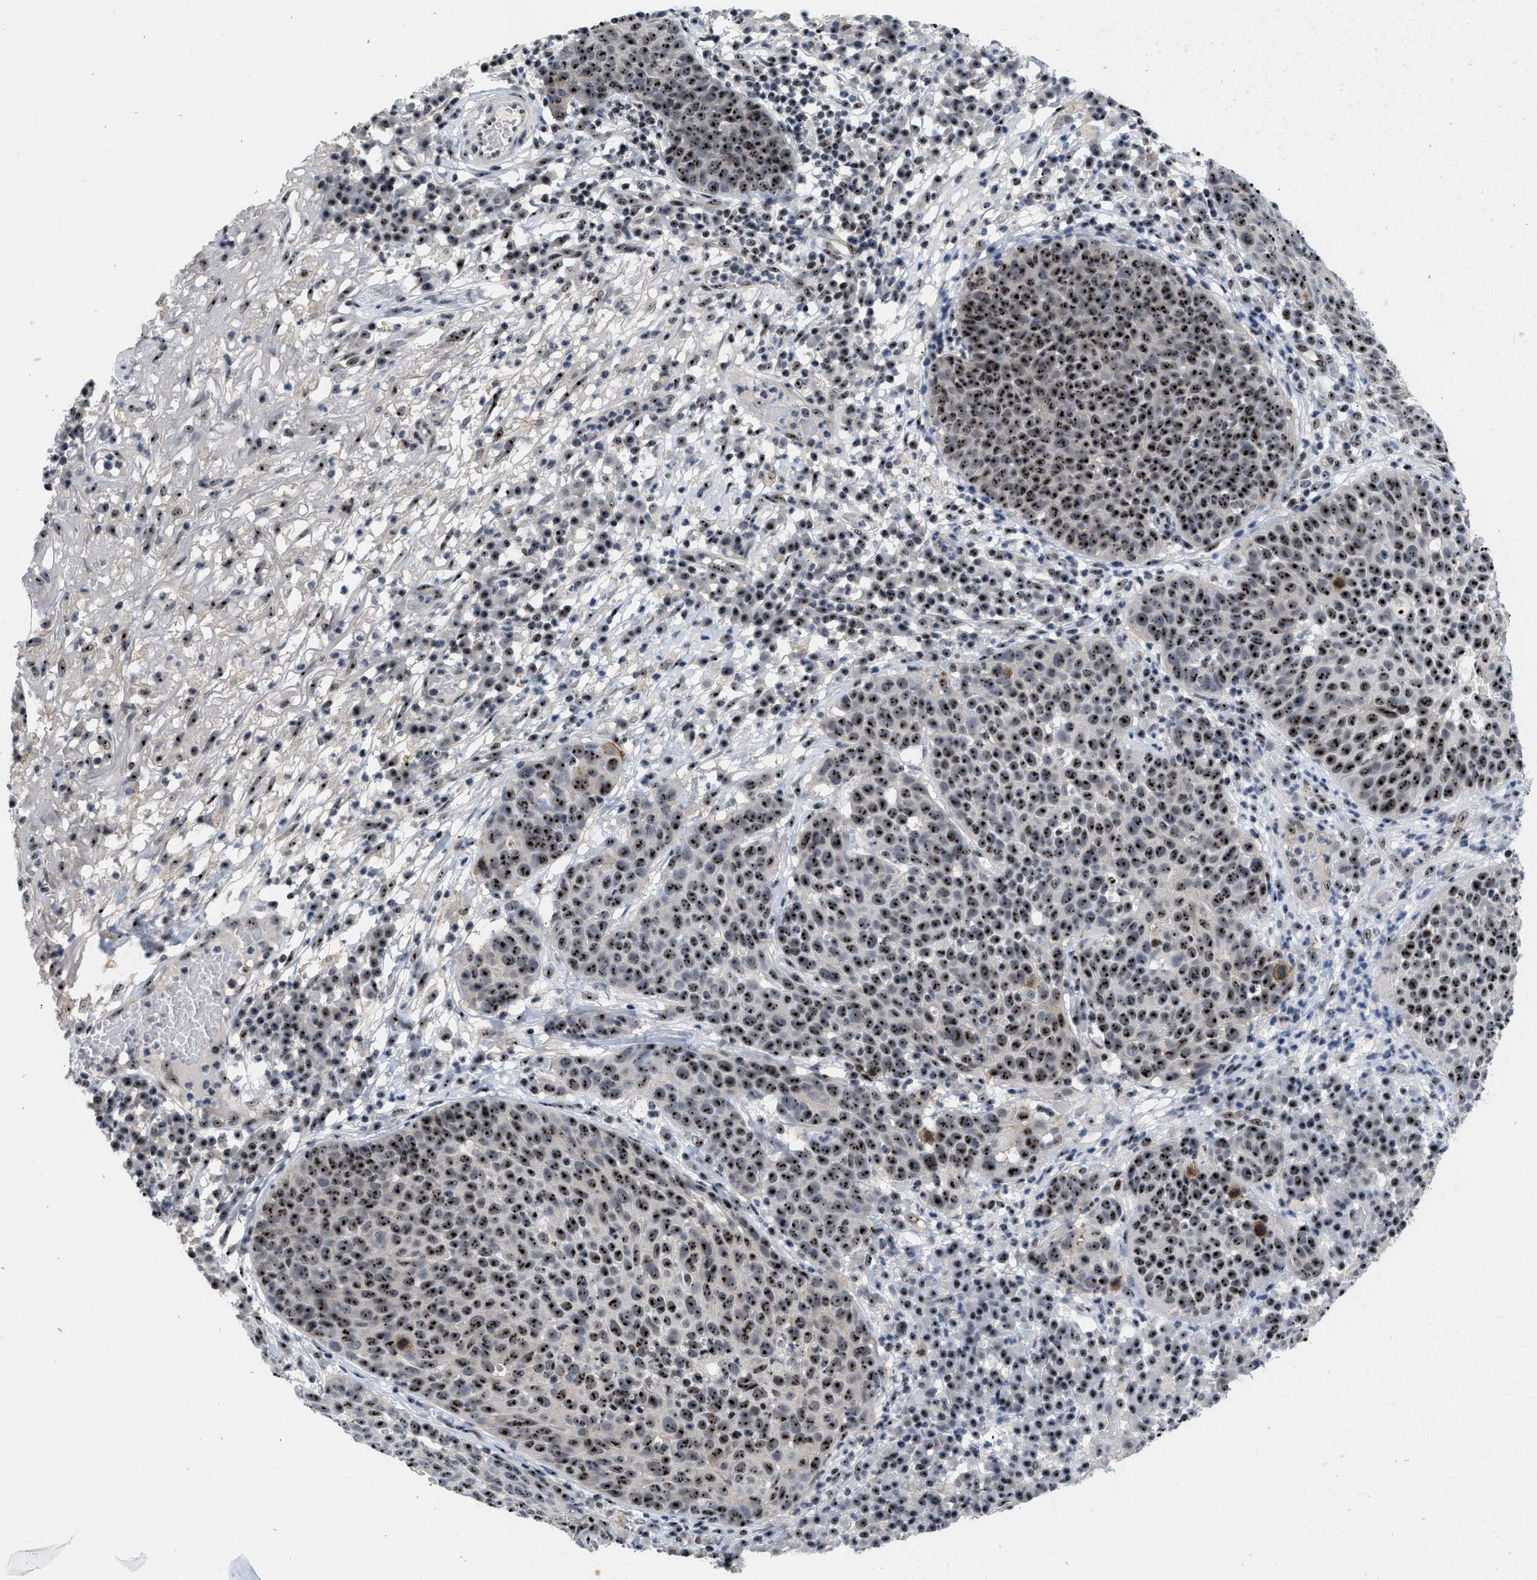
{"staining": {"intensity": "strong", "quantity": ">75%", "location": "nuclear"}, "tissue": "skin cancer", "cell_type": "Tumor cells", "image_type": "cancer", "snomed": [{"axis": "morphology", "description": "Squamous cell carcinoma in situ, NOS"}, {"axis": "morphology", "description": "Squamous cell carcinoma, NOS"}, {"axis": "topography", "description": "Skin"}], "caption": "Squamous cell carcinoma (skin) tissue demonstrates strong nuclear positivity in about >75% of tumor cells", "gene": "NOP58", "patient": {"sex": "male", "age": 93}}